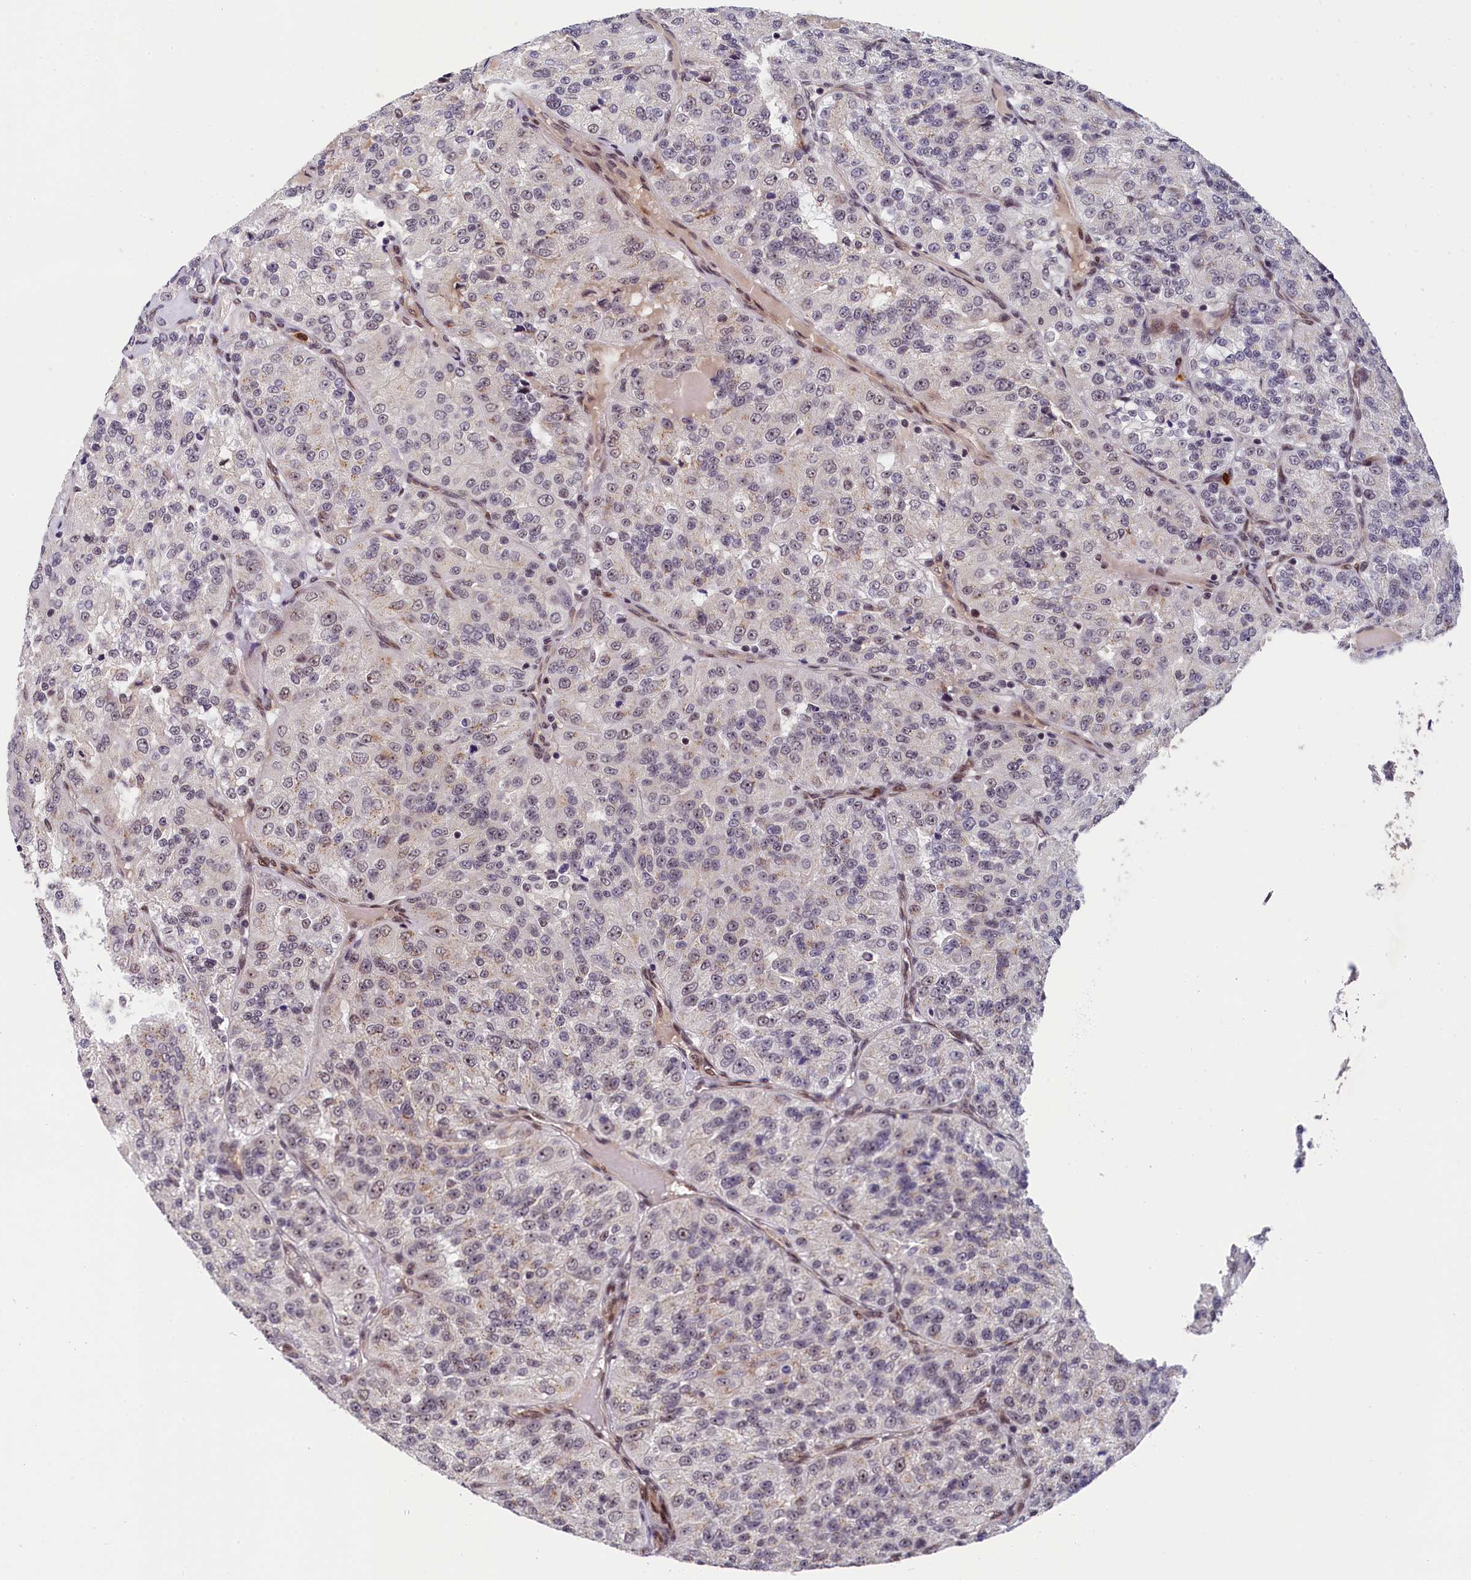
{"staining": {"intensity": "weak", "quantity": "<25%", "location": "nuclear"}, "tissue": "renal cancer", "cell_type": "Tumor cells", "image_type": "cancer", "snomed": [{"axis": "morphology", "description": "Adenocarcinoma, NOS"}, {"axis": "topography", "description": "Kidney"}], "caption": "Immunohistochemistry (IHC) photomicrograph of renal cancer (adenocarcinoma) stained for a protein (brown), which exhibits no expression in tumor cells.", "gene": "ADIG", "patient": {"sex": "female", "age": 63}}